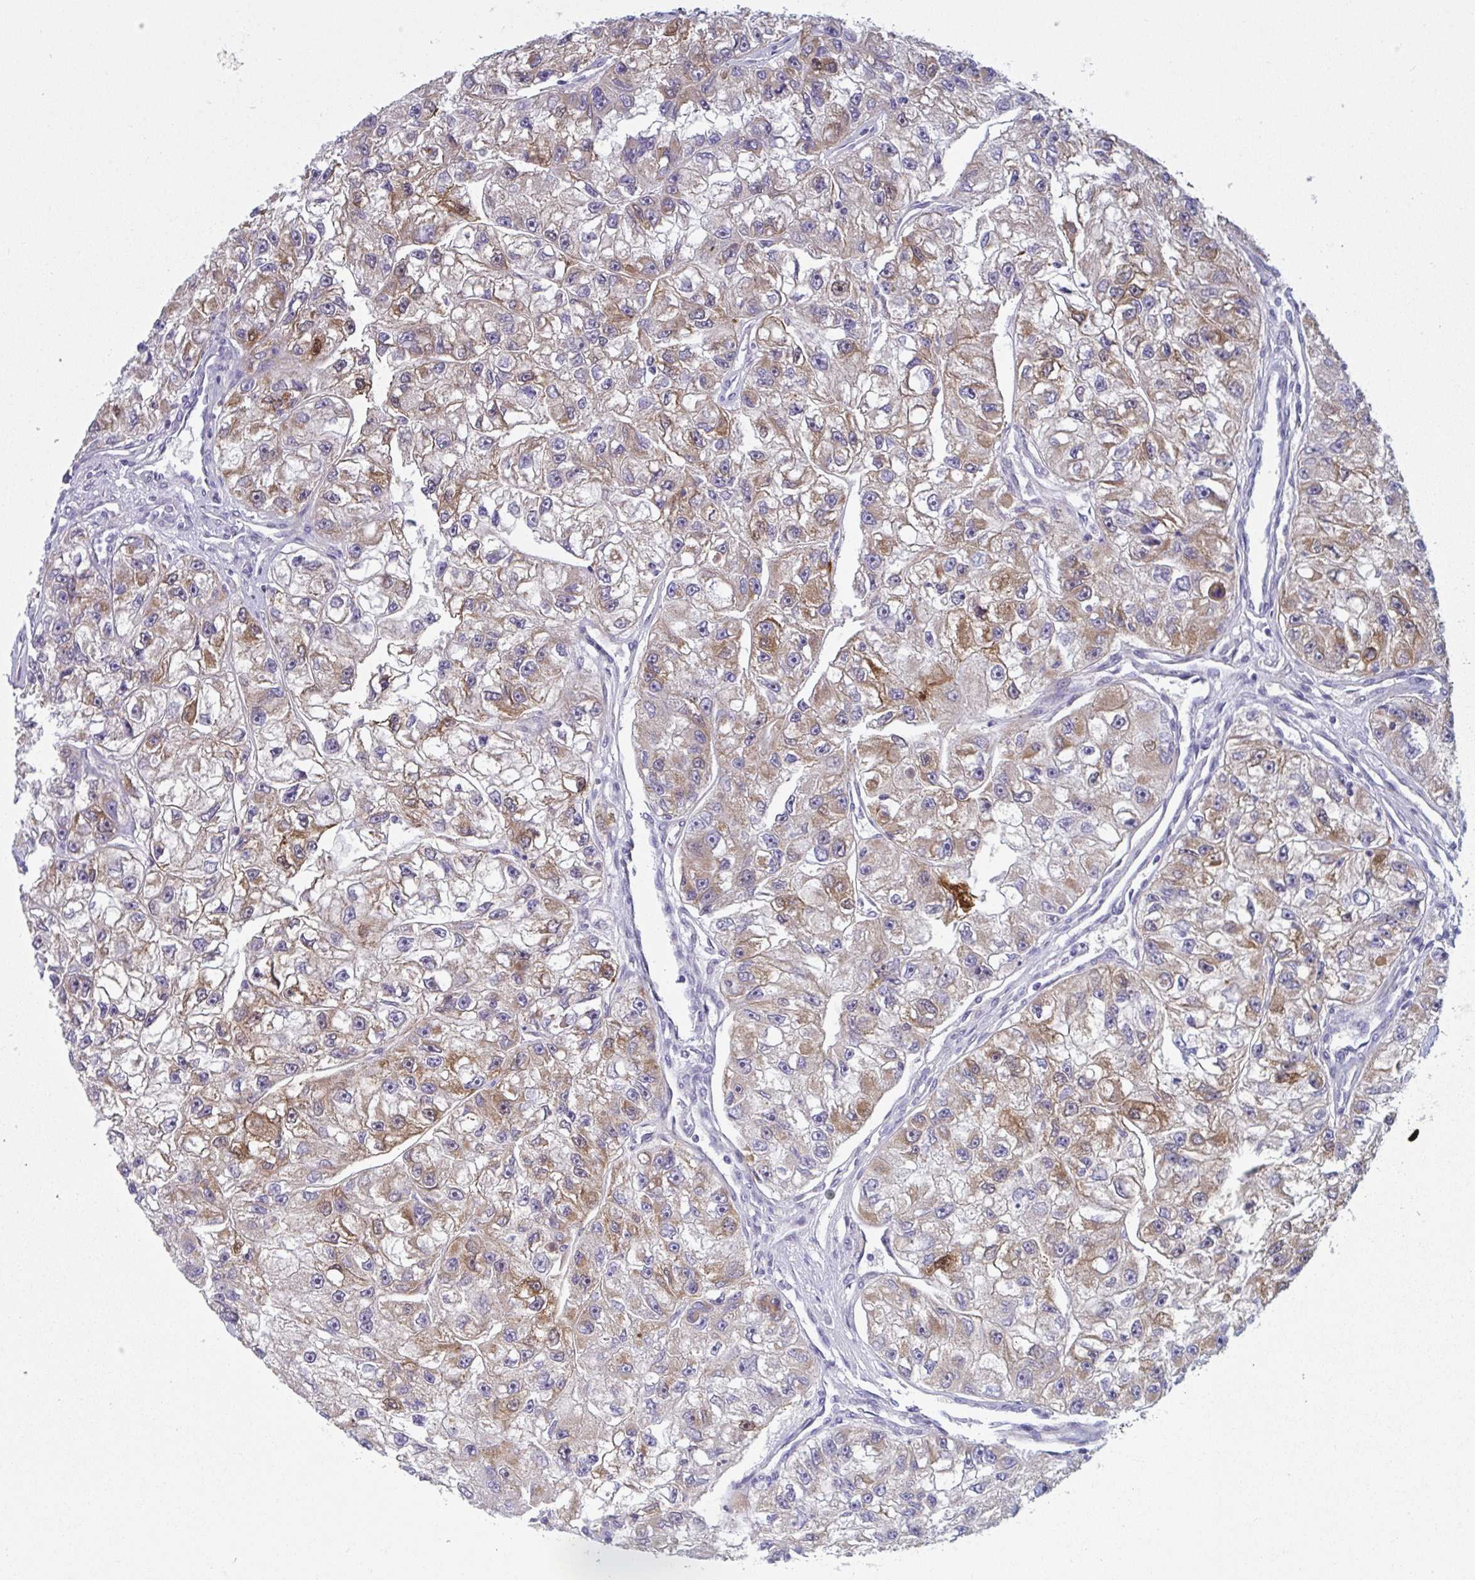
{"staining": {"intensity": "moderate", "quantity": ">75%", "location": "cytoplasmic/membranous"}, "tissue": "renal cancer", "cell_type": "Tumor cells", "image_type": "cancer", "snomed": [{"axis": "morphology", "description": "Adenocarcinoma, NOS"}, {"axis": "topography", "description": "Kidney"}], "caption": "IHC of renal adenocarcinoma exhibits medium levels of moderate cytoplasmic/membranous expression in approximately >75% of tumor cells.", "gene": "MRPS2", "patient": {"sex": "male", "age": 63}}